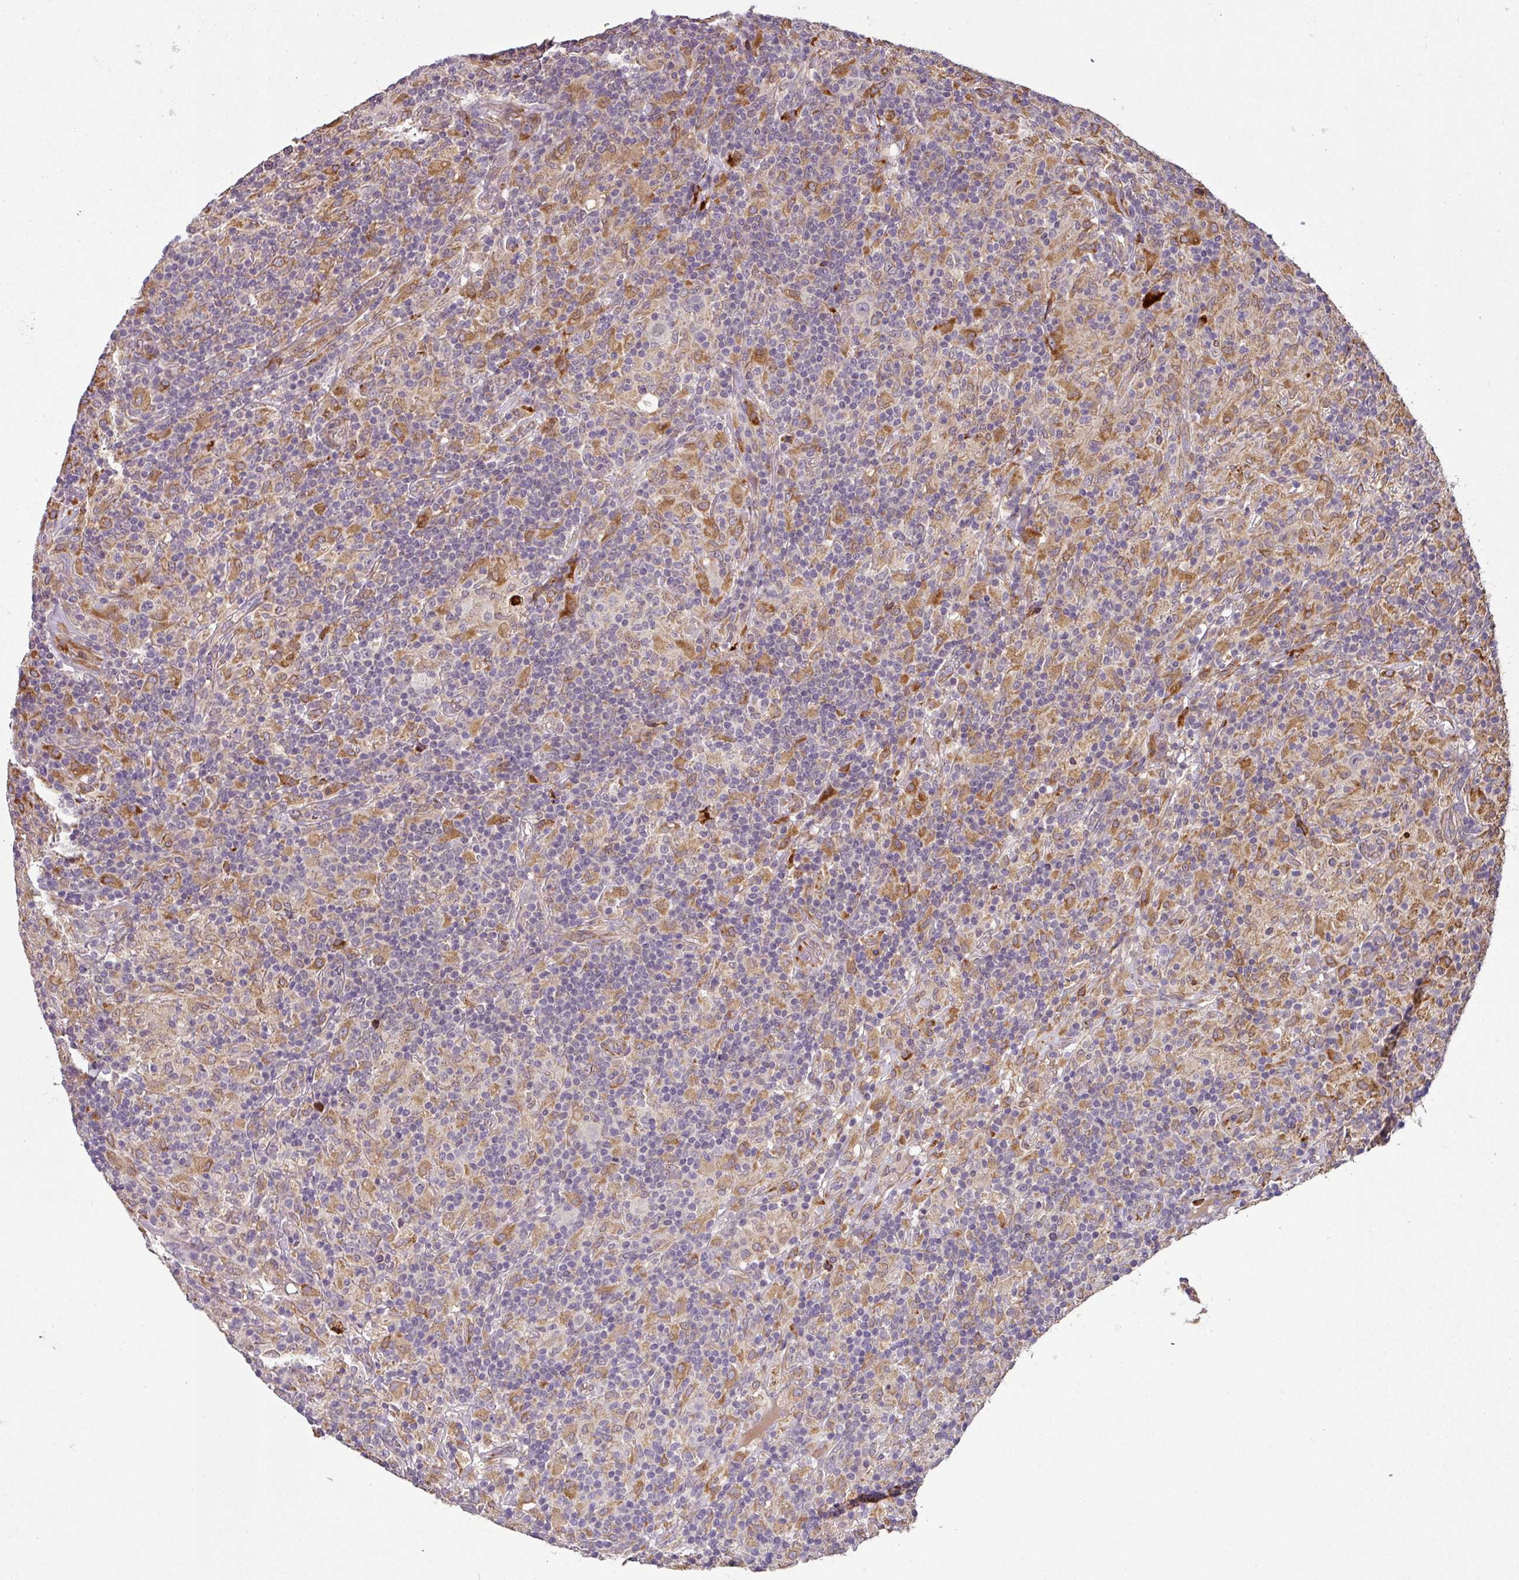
{"staining": {"intensity": "negative", "quantity": "none", "location": "none"}, "tissue": "lymphoma", "cell_type": "Tumor cells", "image_type": "cancer", "snomed": [{"axis": "morphology", "description": "Hodgkin's disease, NOS"}, {"axis": "topography", "description": "Lymph node"}], "caption": "Protein analysis of lymphoma exhibits no significant positivity in tumor cells. (Immunohistochemistry (ihc), brightfield microscopy, high magnification).", "gene": "SPCS3", "patient": {"sex": "male", "age": 70}}